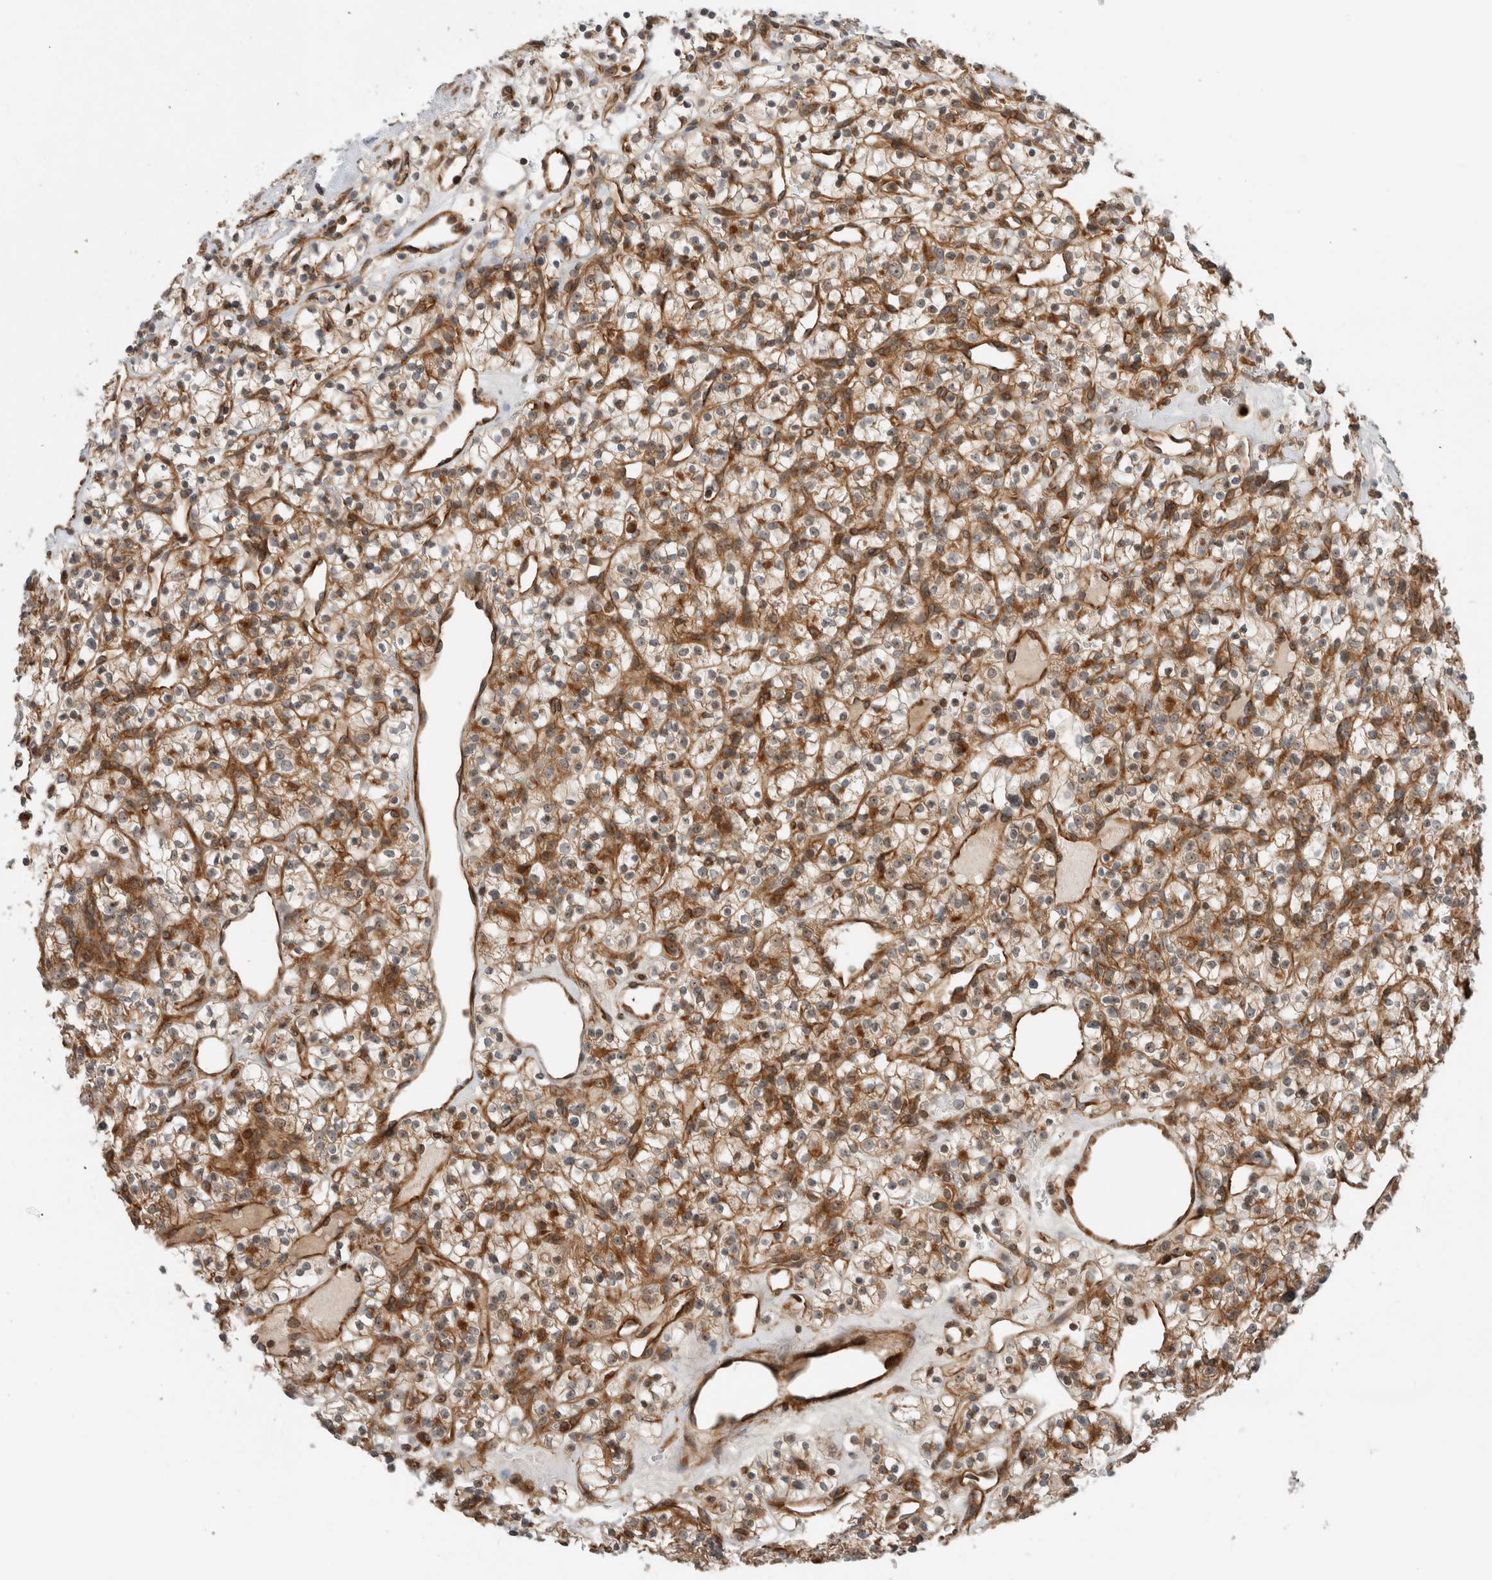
{"staining": {"intensity": "weak", "quantity": "25%-75%", "location": "cytoplasmic/membranous,nuclear"}, "tissue": "renal cancer", "cell_type": "Tumor cells", "image_type": "cancer", "snomed": [{"axis": "morphology", "description": "Adenocarcinoma, NOS"}, {"axis": "topography", "description": "Kidney"}], "caption": "Weak cytoplasmic/membranous and nuclear positivity for a protein is seen in about 25%-75% of tumor cells of renal cancer (adenocarcinoma) using IHC.", "gene": "WASF2", "patient": {"sex": "female", "age": 57}}